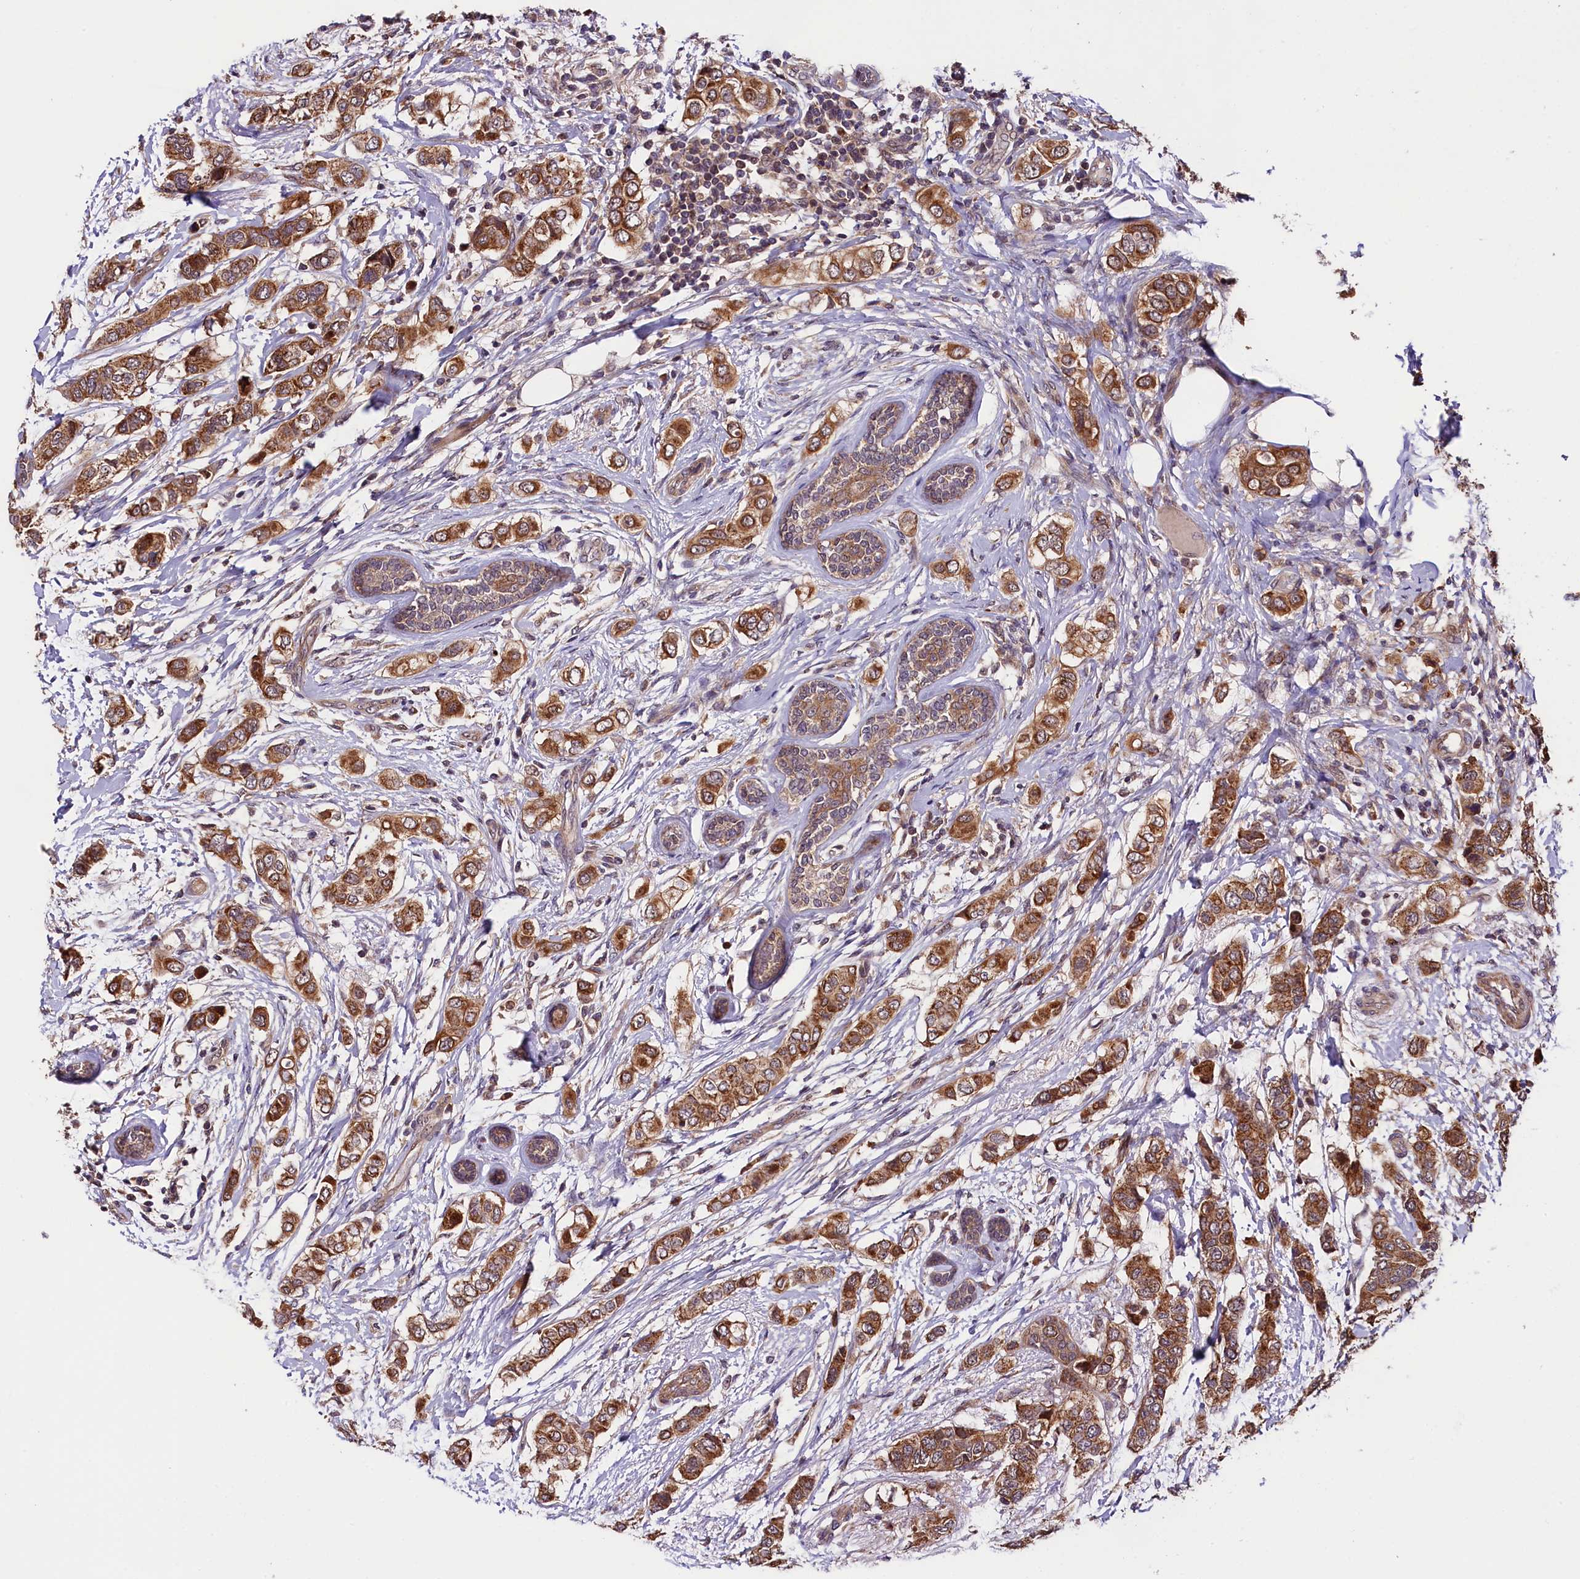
{"staining": {"intensity": "strong", "quantity": ">75%", "location": "cytoplasmic/membranous"}, "tissue": "breast cancer", "cell_type": "Tumor cells", "image_type": "cancer", "snomed": [{"axis": "morphology", "description": "Lobular carcinoma"}, {"axis": "topography", "description": "Breast"}], "caption": "A micrograph showing strong cytoplasmic/membranous staining in approximately >75% of tumor cells in lobular carcinoma (breast), as visualized by brown immunohistochemical staining.", "gene": "DOHH", "patient": {"sex": "female", "age": 51}}